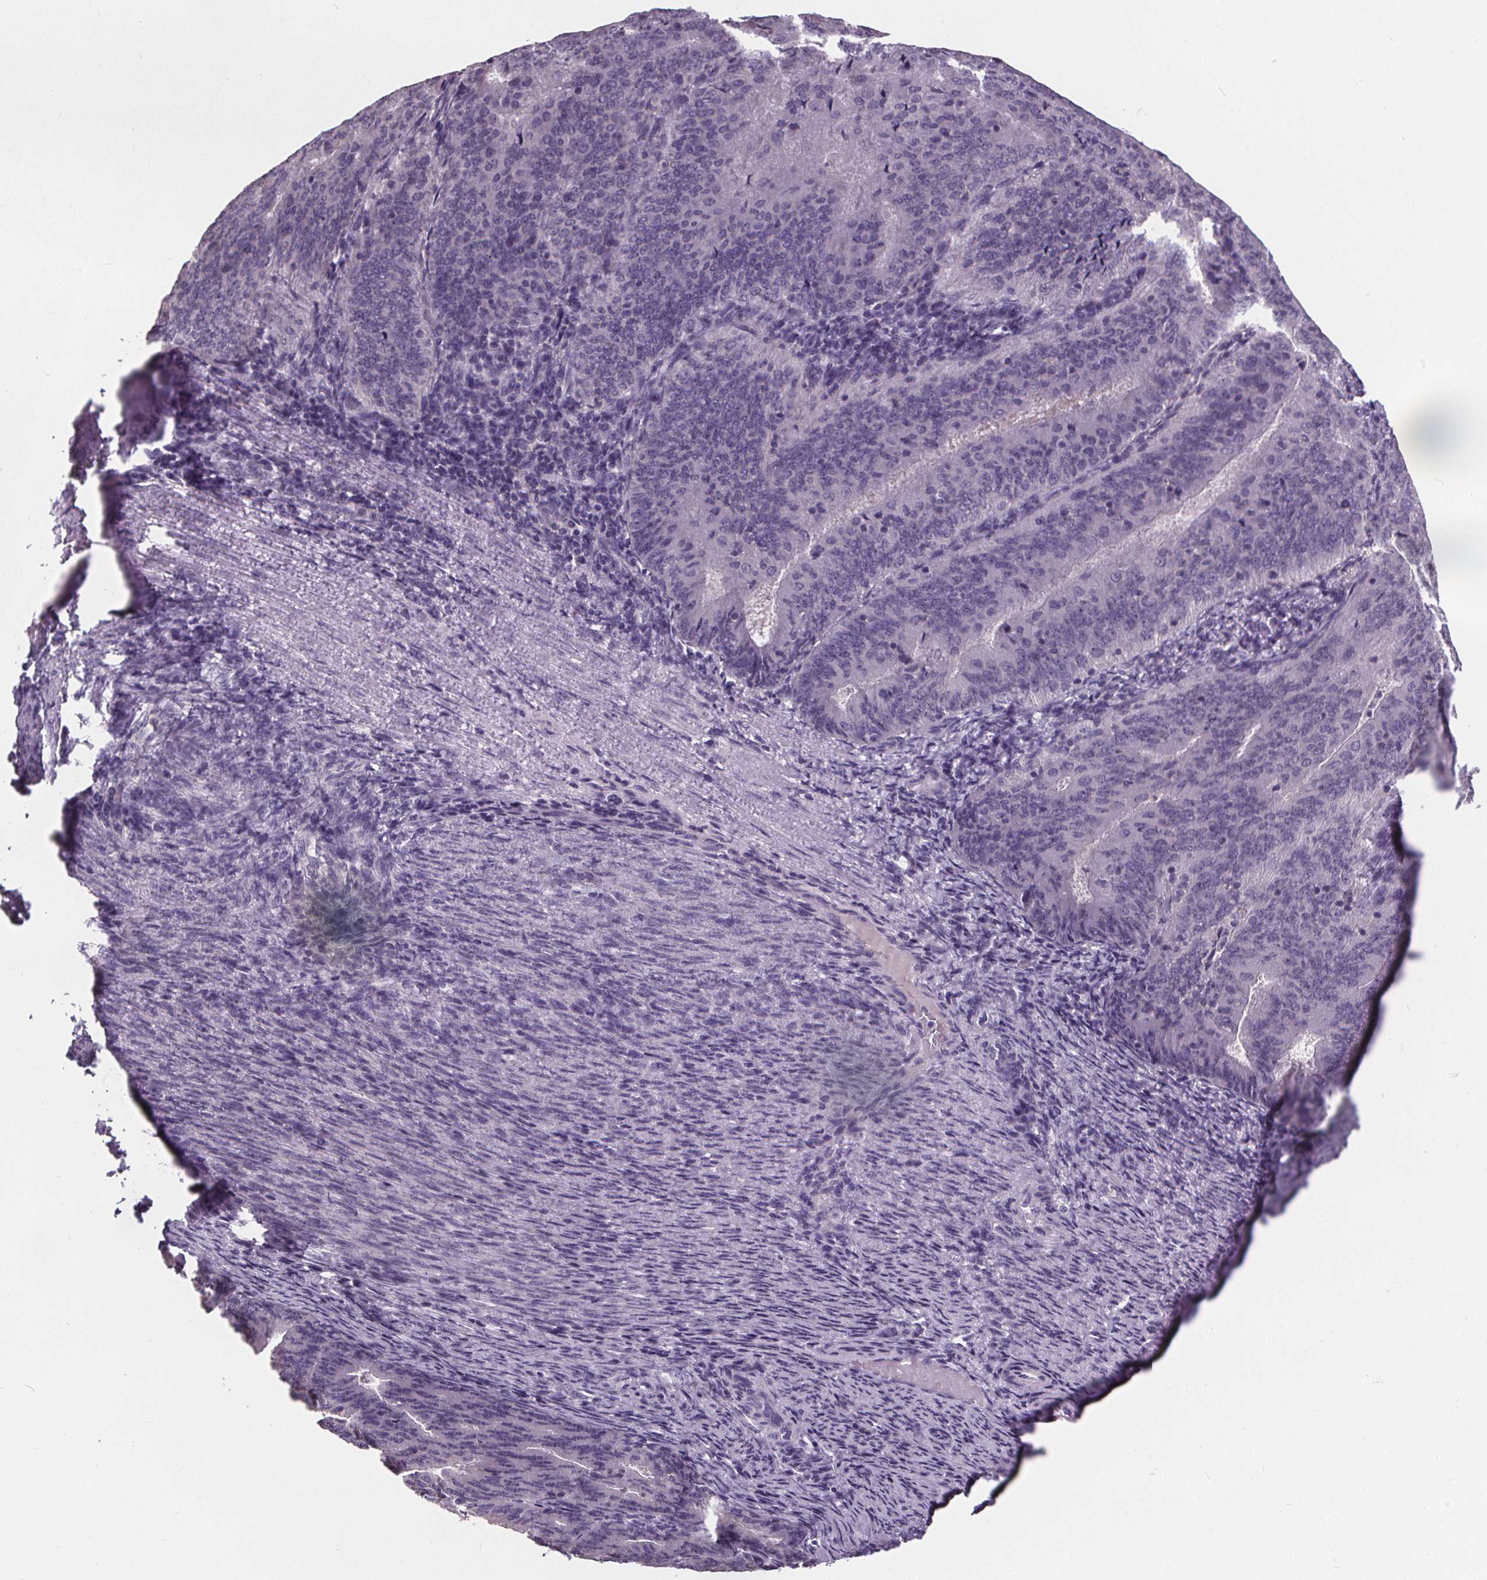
{"staining": {"intensity": "negative", "quantity": "none", "location": "none"}, "tissue": "endometrial cancer", "cell_type": "Tumor cells", "image_type": "cancer", "snomed": [{"axis": "morphology", "description": "Adenocarcinoma, NOS"}, {"axis": "topography", "description": "Endometrium"}], "caption": "DAB (3,3'-diaminobenzidine) immunohistochemical staining of human adenocarcinoma (endometrial) reveals no significant expression in tumor cells.", "gene": "ATP6V1D", "patient": {"sex": "female", "age": 57}}